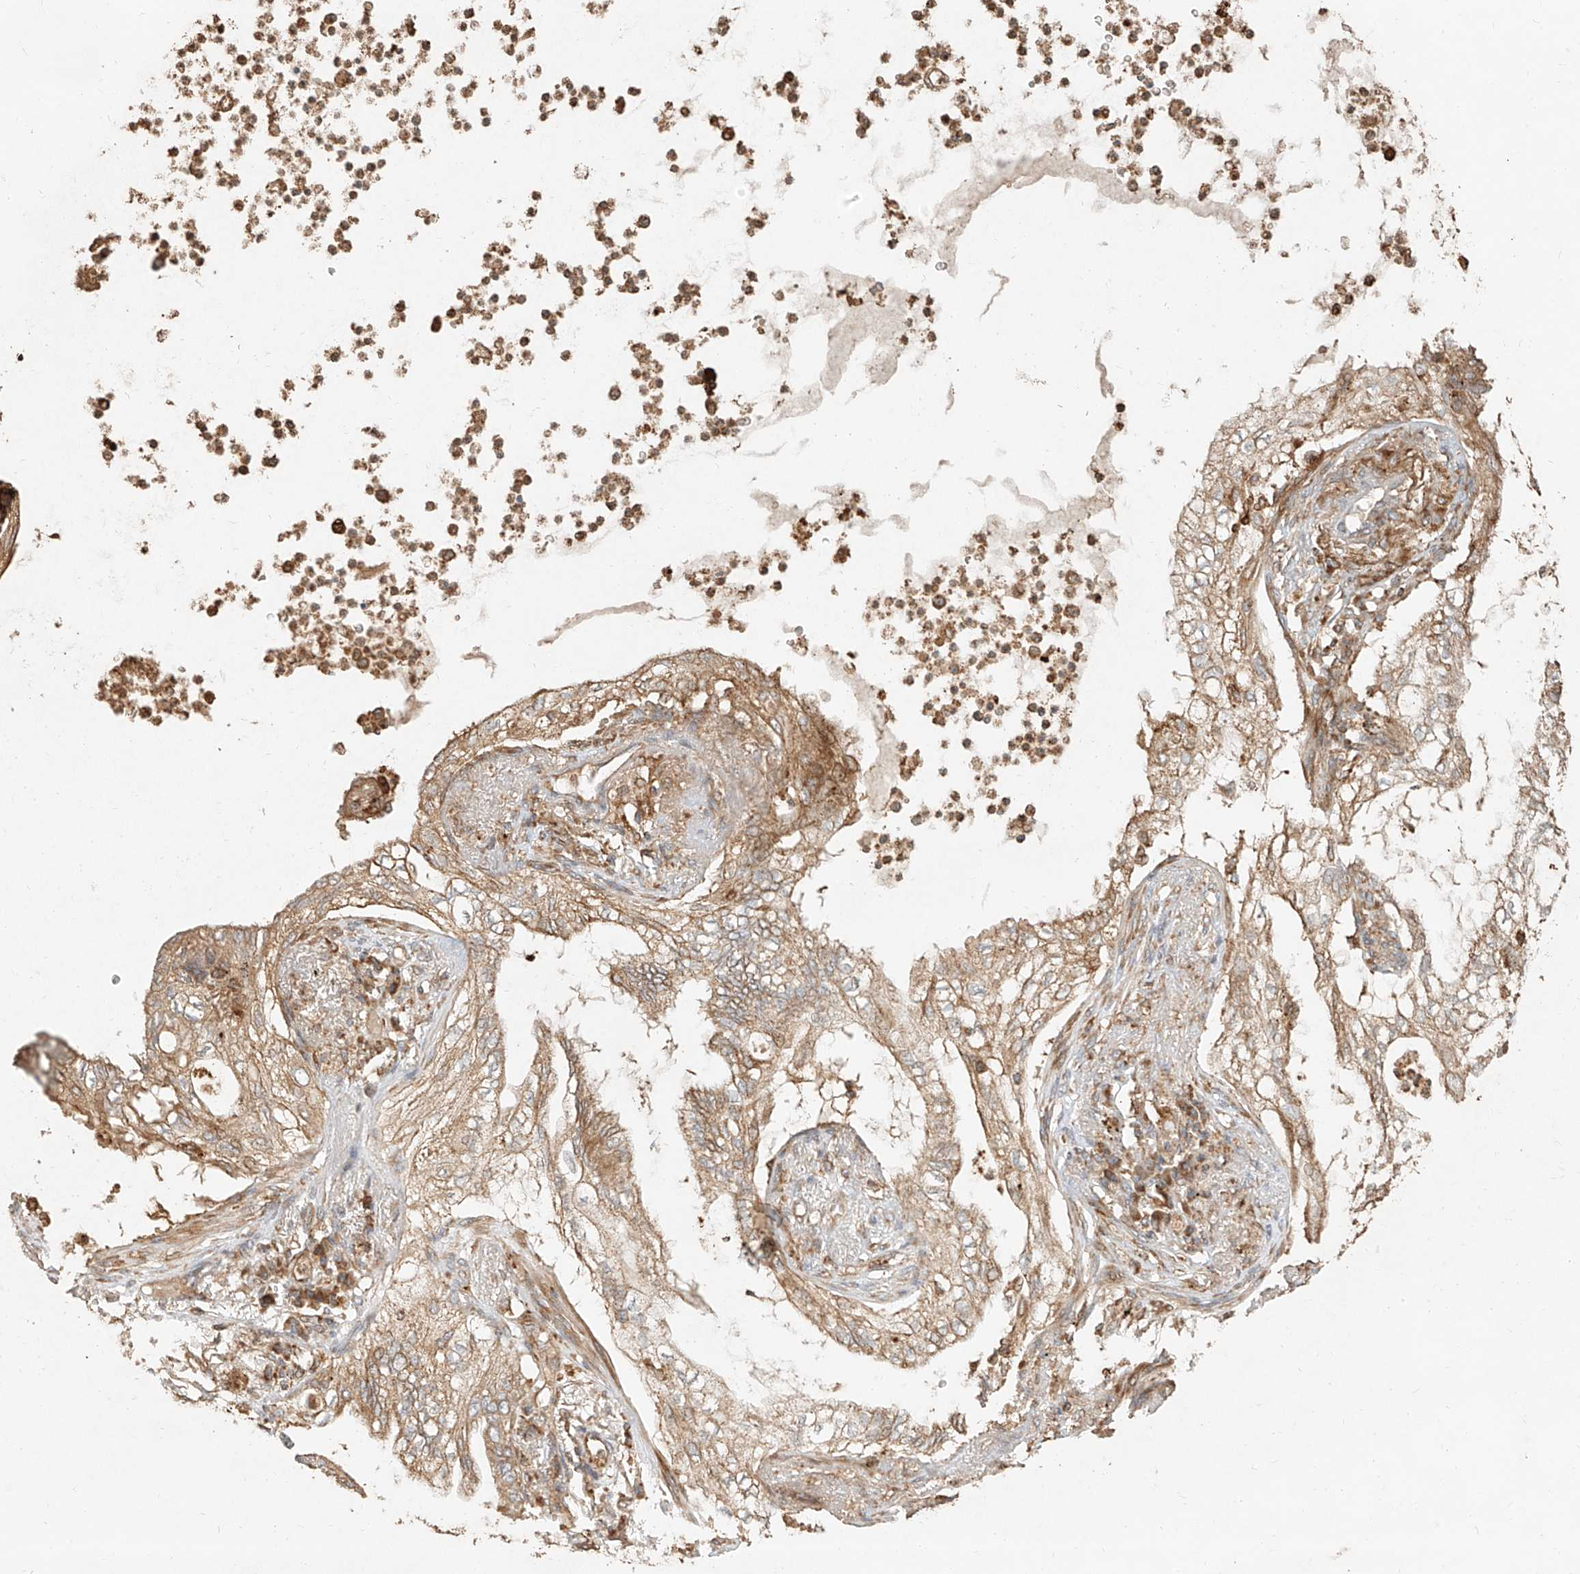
{"staining": {"intensity": "moderate", "quantity": ">75%", "location": "cytoplasmic/membranous"}, "tissue": "lung cancer", "cell_type": "Tumor cells", "image_type": "cancer", "snomed": [{"axis": "morphology", "description": "Normal tissue, NOS"}, {"axis": "morphology", "description": "Adenocarcinoma, NOS"}, {"axis": "topography", "description": "Bronchus"}, {"axis": "topography", "description": "Lung"}], "caption": "Lung cancer (adenocarcinoma) stained for a protein exhibits moderate cytoplasmic/membranous positivity in tumor cells.", "gene": "EFNB1", "patient": {"sex": "female", "age": 70}}